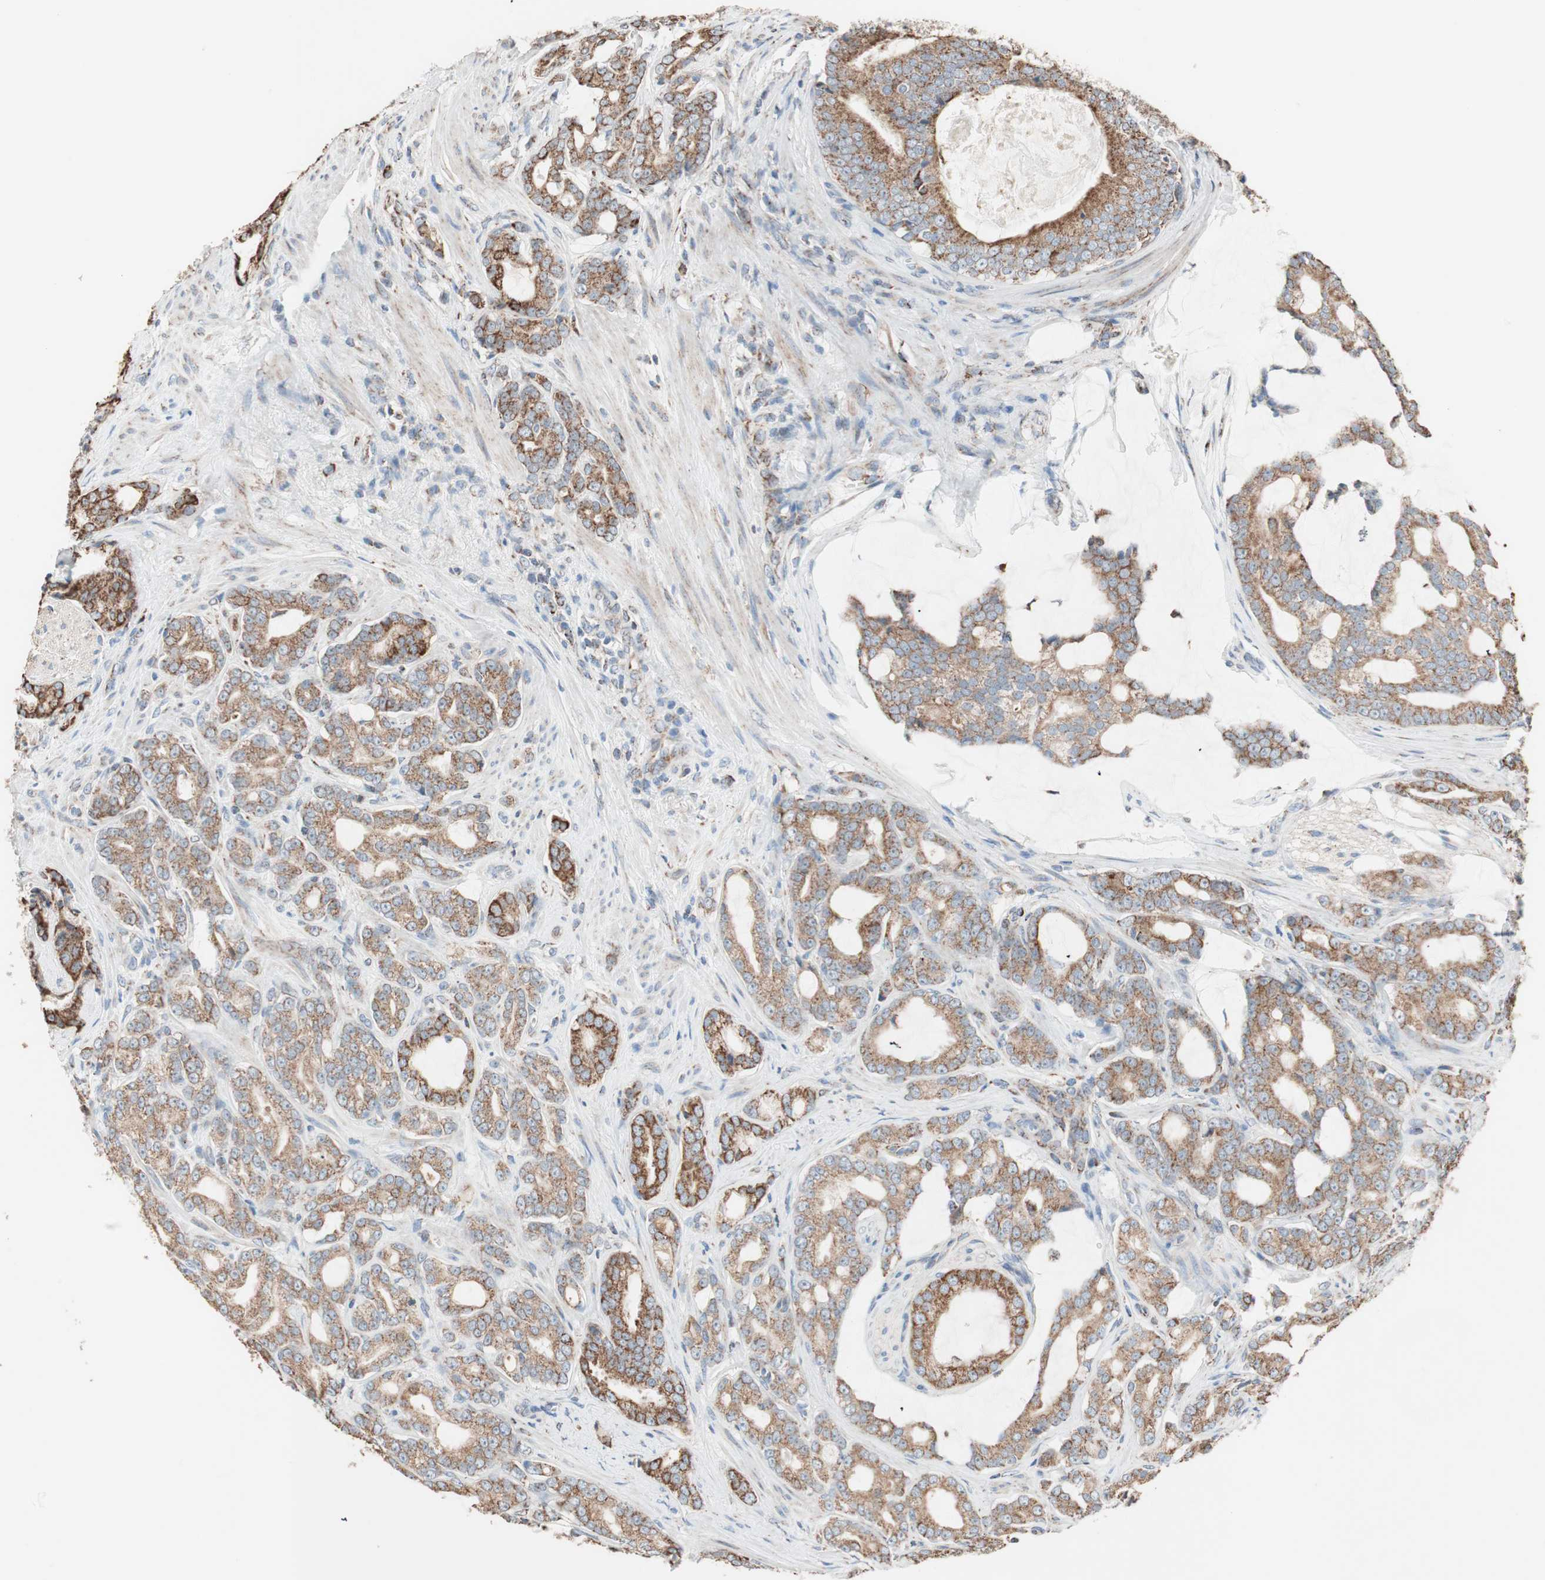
{"staining": {"intensity": "strong", "quantity": ">75%", "location": "cytoplasmic/membranous"}, "tissue": "prostate cancer", "cell_type": "Tumor cells", "image_type": "cancer", "snomed": [{"axis": "morphology", "description": "Adenocarcinoma, Low grade"}, {"axis": "topography", "description": "Prostate"}], "caption": "DAB (3,3'-diaminobenzidine) immunohistochemical staining of prostate cancer (adenocarcinoma (low-grade)) displays strong cytoplasmic/membranous protein expression in about >75% of tumor cells.", "gene": "PCSK4", "patient": {"sex": "male", "age": 58}}